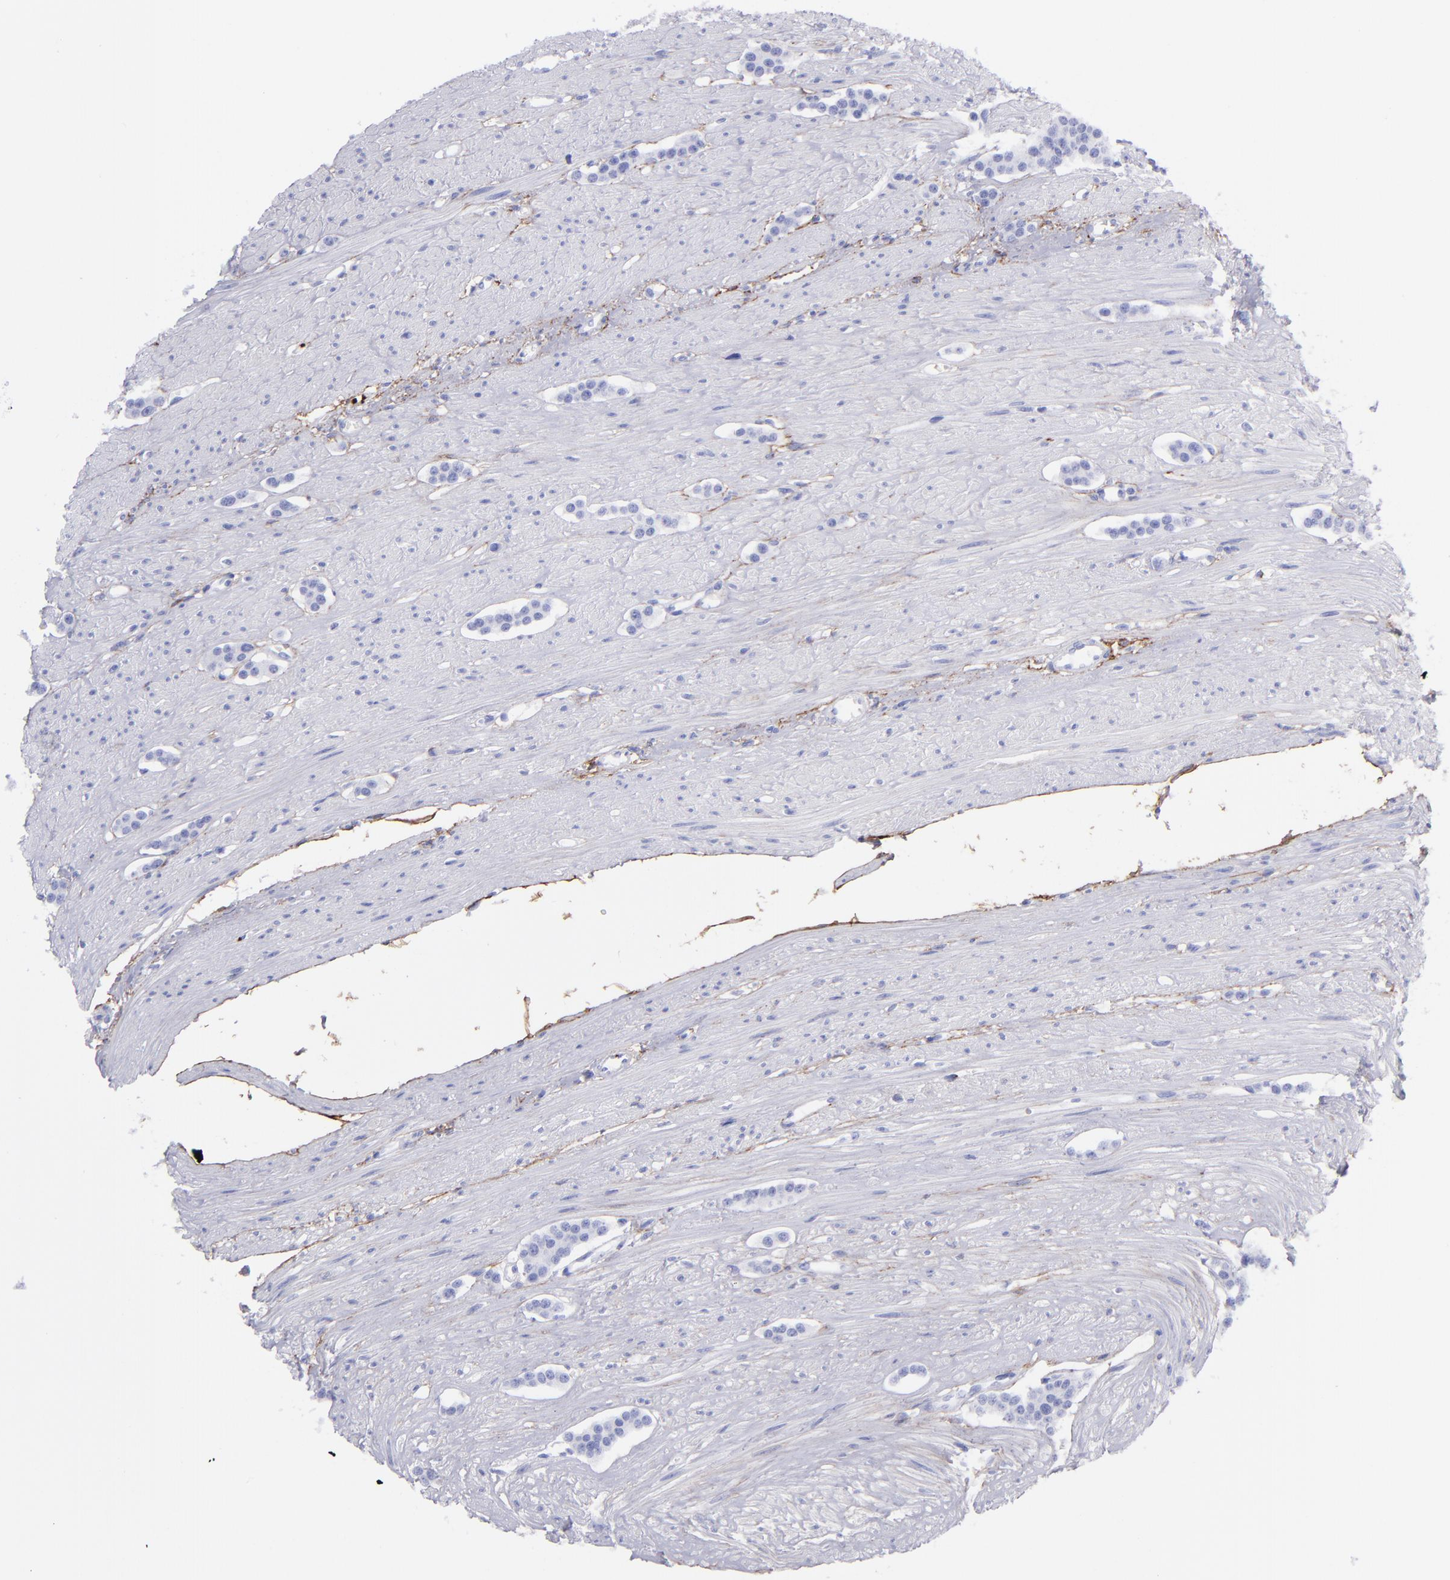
{"staining": {"intensity": "negative", "quantity": "none", "location": "none"}, "tissue": "carcinoid", "cell_type": "Tumor cells", "image_type": "cancer", "snomed": [{"axis": "morphology", "description": "Carcinoid, malignant, NOS"}, {"axis": "topography", "description": "Small intestine"}], "caption": "This is an IHC histopathology image of malignant carcinoid. There is no staining in tumor cells.", "gene": "EFCAB13", "patient": {"sex": "male", "age": 60}}